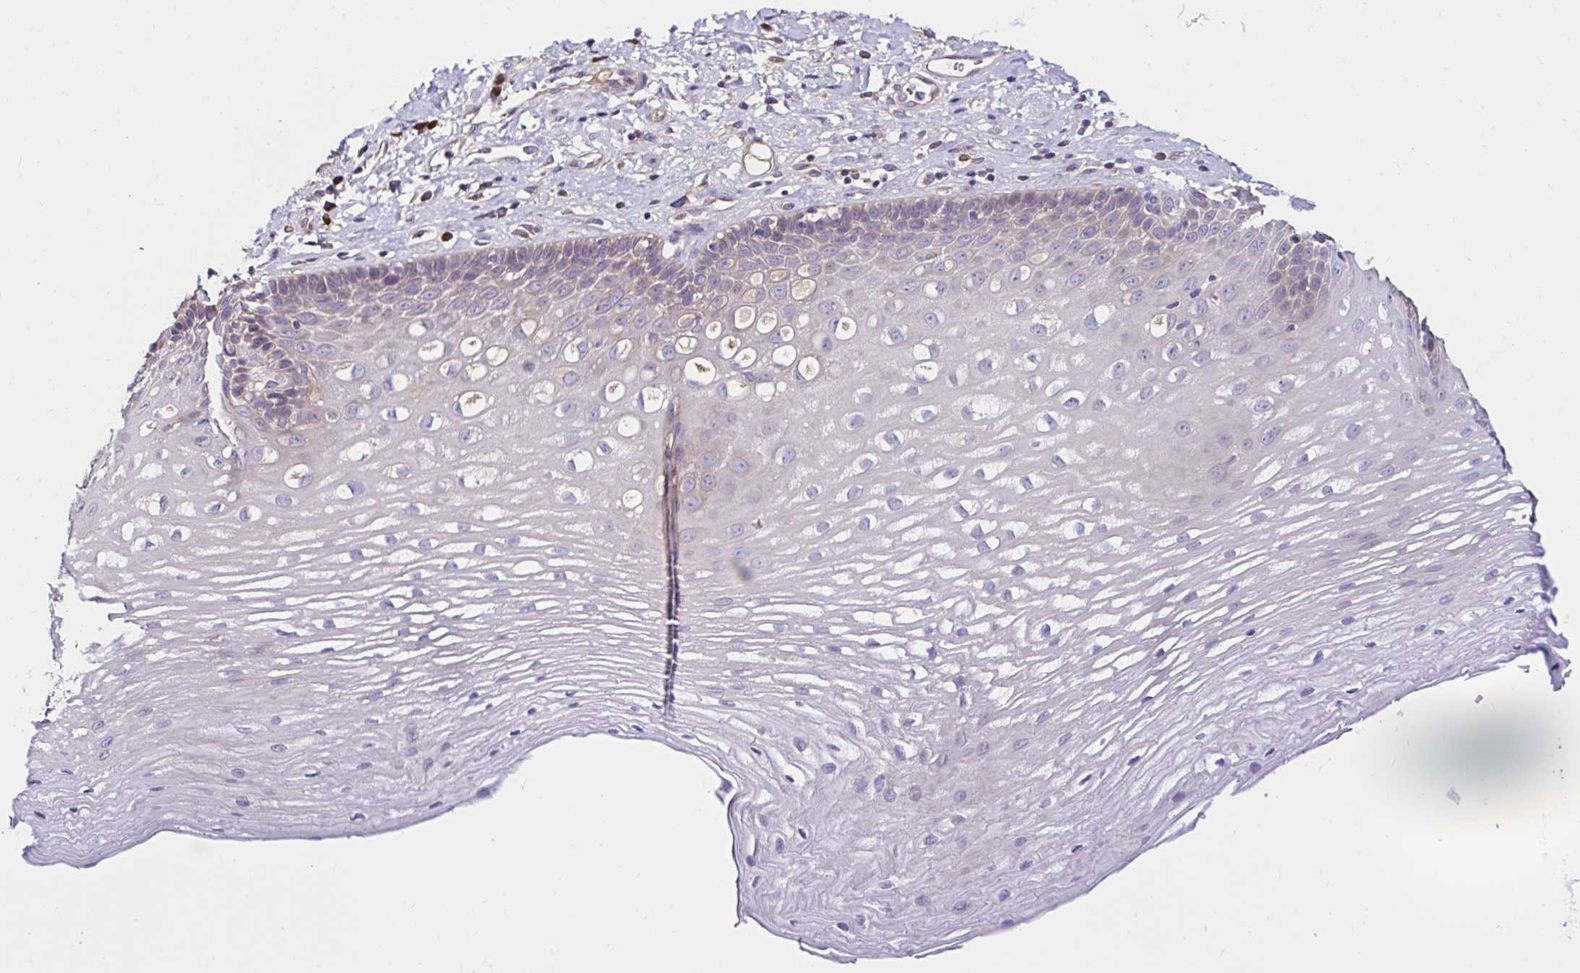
{"staining": {"intensity": "negative", "quantity": "none", "location": "none"}, "tissue": "esophagus", "cell_type": "Squamous epithelial cells", "image_type": "normal", "snomed": [{"axis": "morphology", "description": "Normal tissue, NOS"}, {"axis": "topography", "description": "Esophagus"}], "caption": "Micrograph shows no protein positivity in squamous epithelial cells of normal esophagus.", "gene": "VSIG2", "patient": {"sex": "male", "age": 62}}